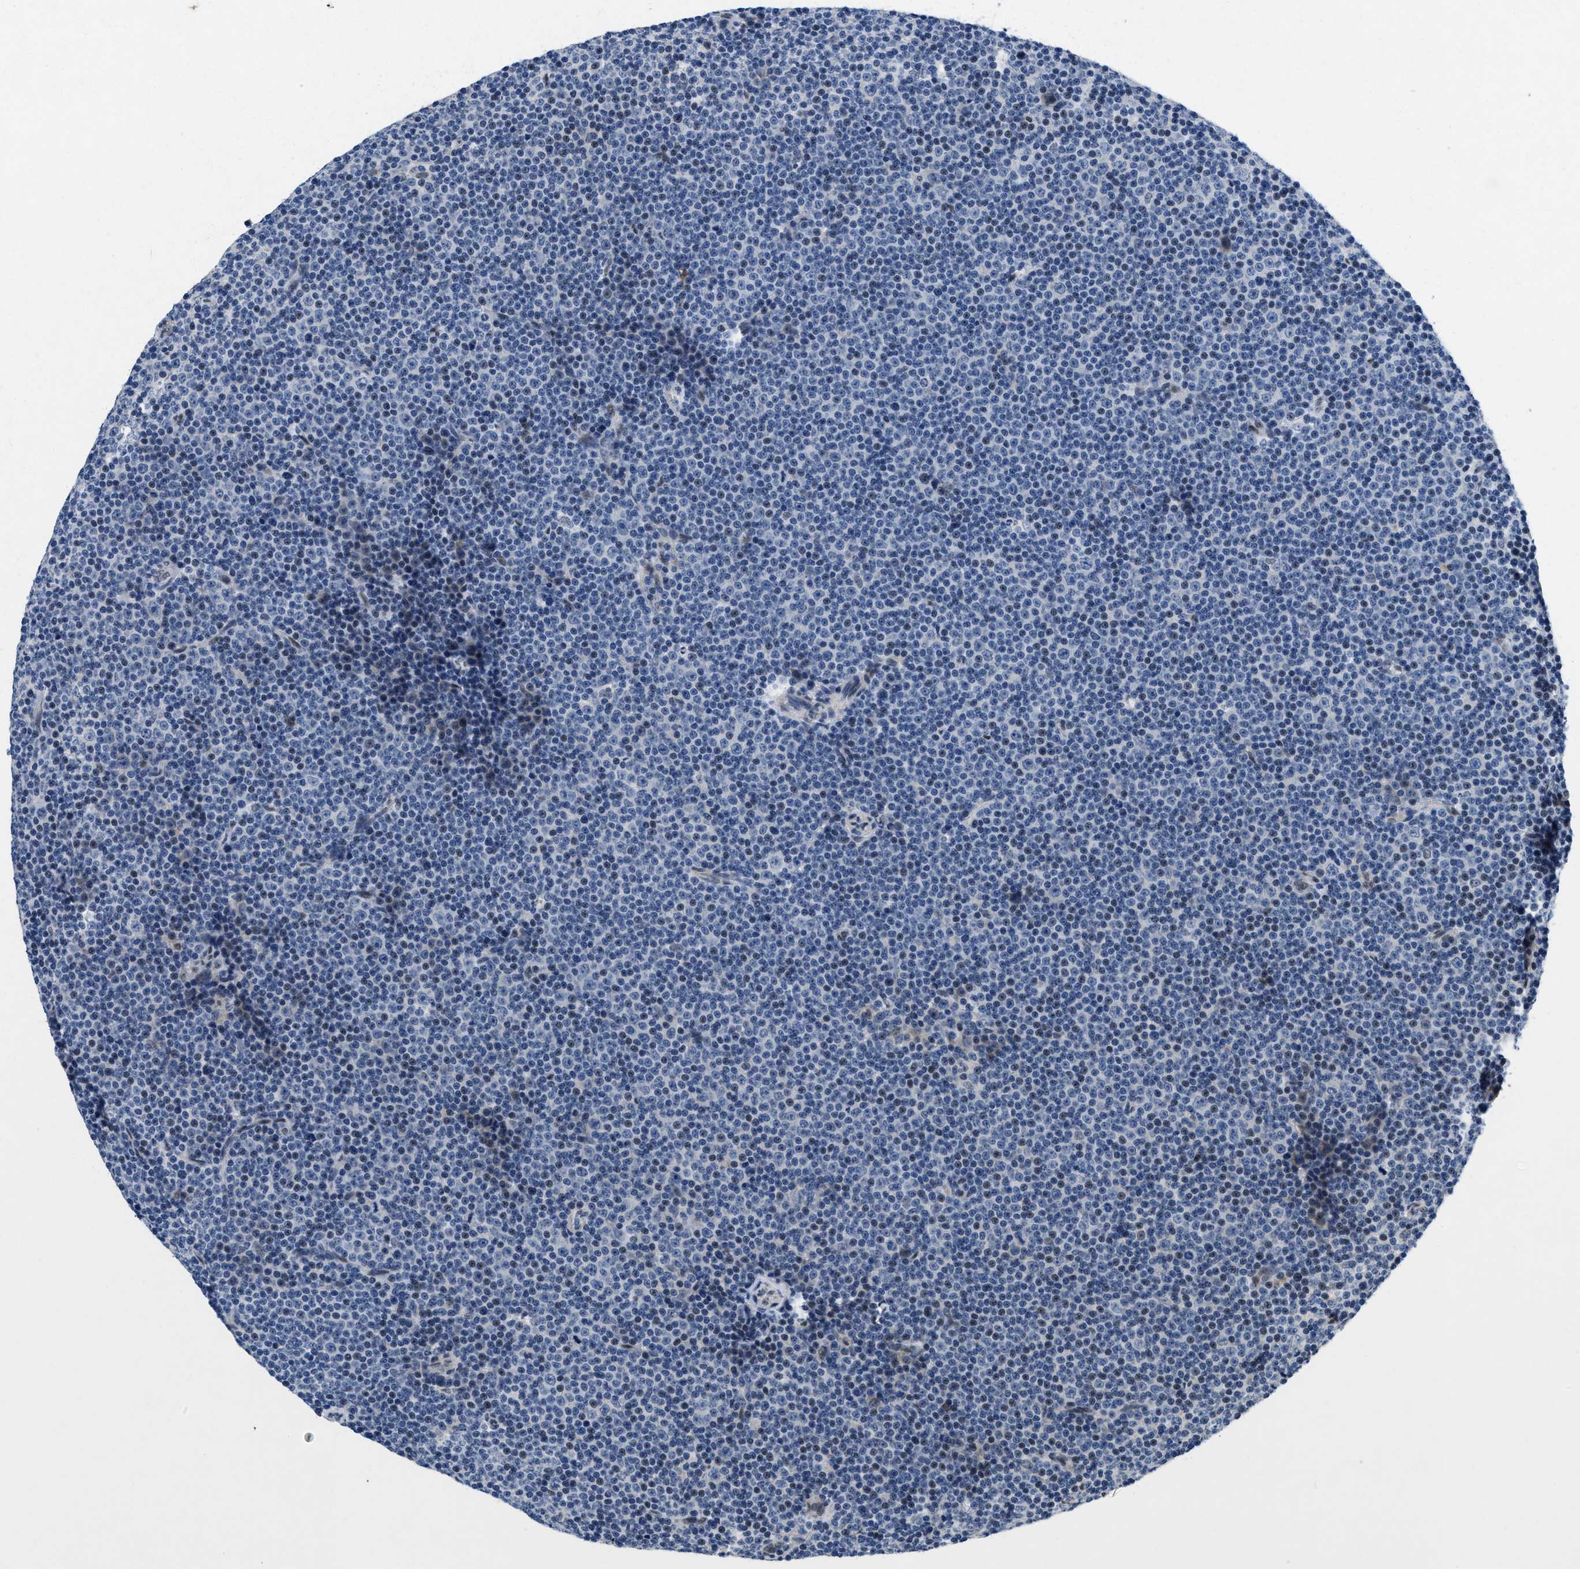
{"staining": {"intensity": "negative", "quantity": "none", "location": "none"}, "tissue": "lymphoma", "cell_type": "Tumor cells", "image_type": "cancer", "snomed": [{"axis": "morphology", "description": "Malignant lymphoma, non-Hodgkin's type, Low grade"}, {"axis": "topography", "description": "Lymph node"}], "caption": "Tumor cells are negative for brown protein staining in lymphoma. (DAB immunohistochemistry (IHC) visualized using brightfield microscopy, high magnification).", "gene": "VIP", "patient": {"sex": "female", "age": 67}}